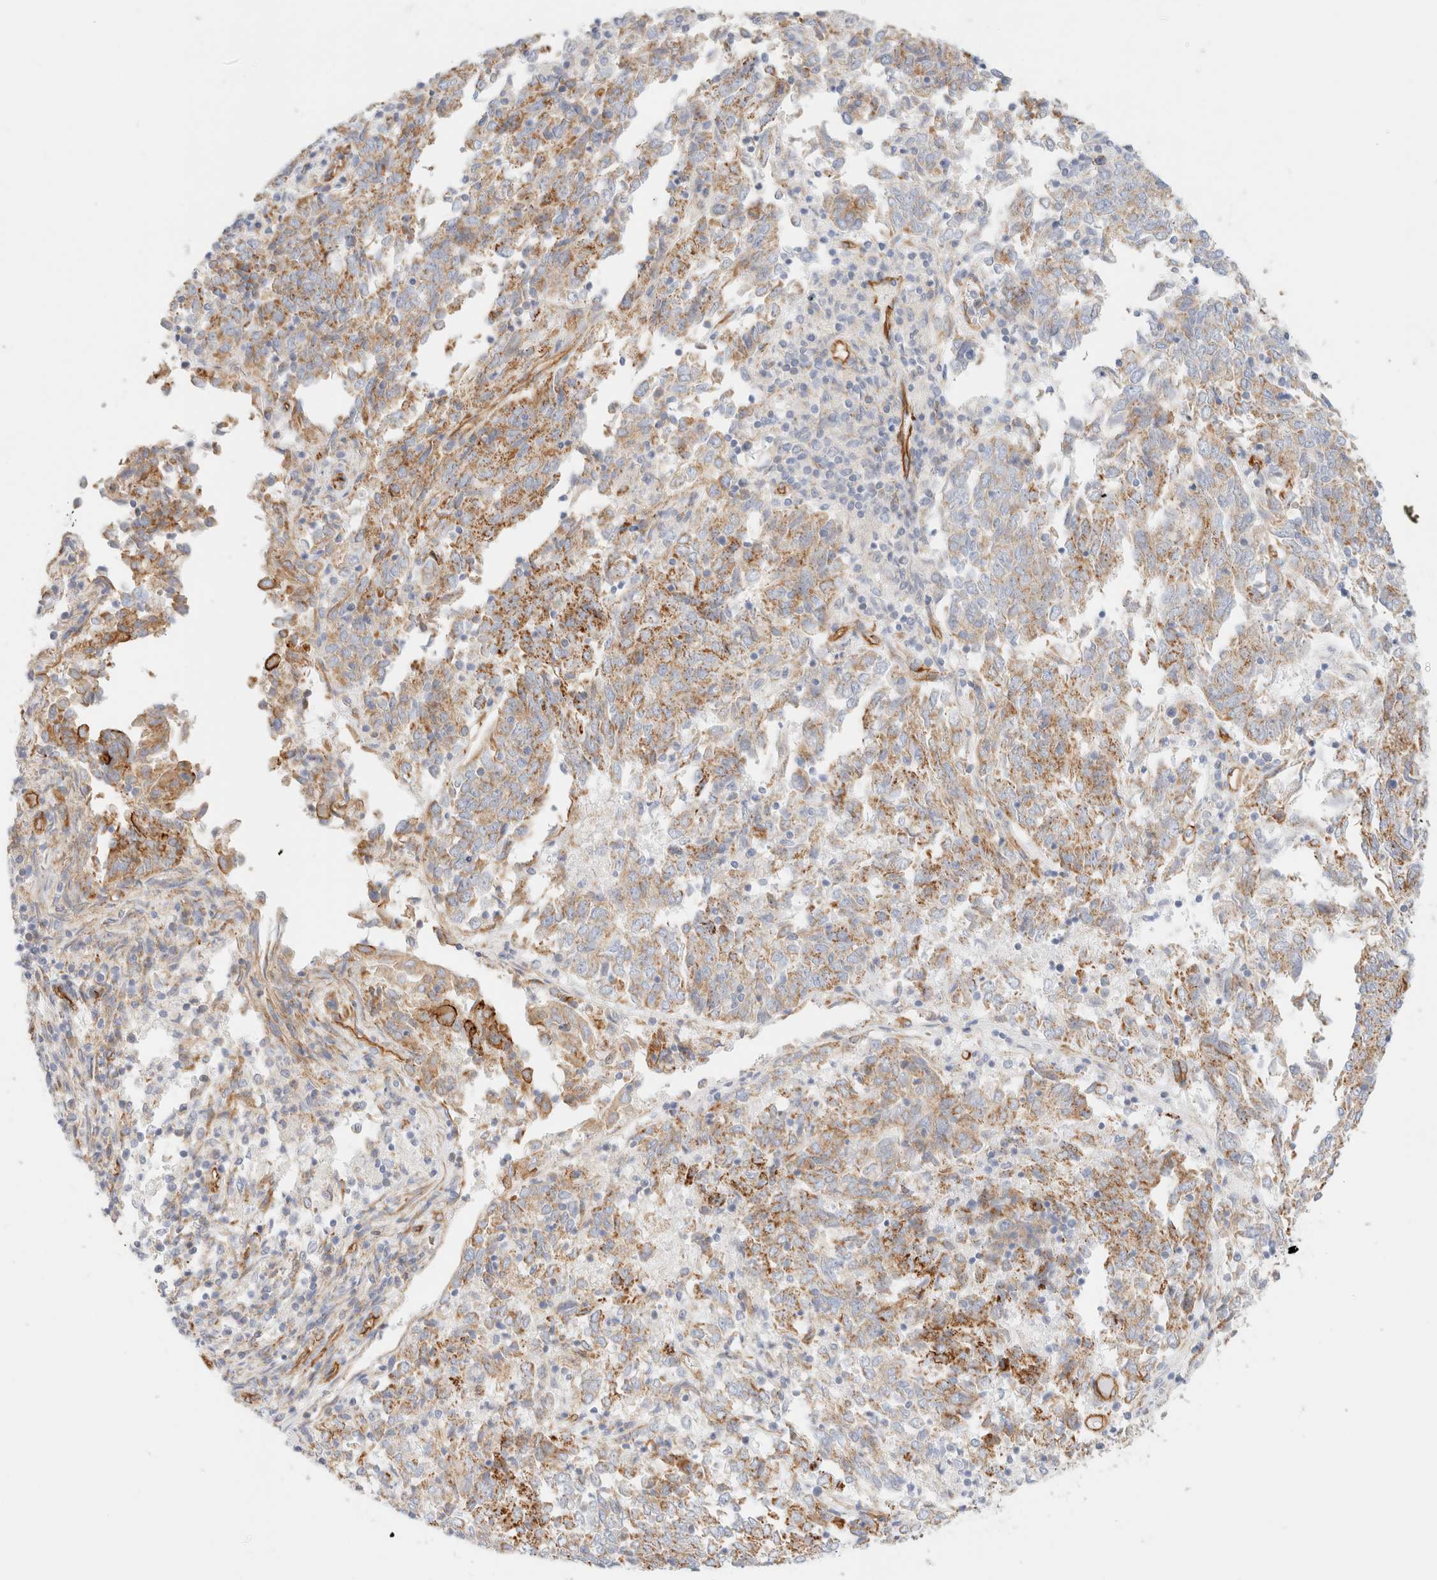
{"staining": {"intensity": "moderate", "quantity": ">75%", "location": "cytoplasmic/membranous"}, "tissue": "endometrial cancer", "cell_type": "Tumor cells", "image_type": "cancer", "snomed": [{"axis": "morphology", "description": "Adenocarcinoma, NOS"}, {"axis": "topography", "description": "Endometrium"}], "caption": "The image reveals immunohistochemical staining of endometrial adenocarcinoma. There is moderate cytoplasmic/membranous positivity is present in approximately >75% of tumor cells.", "gene": "CYB5R4", "patient": {"sex": "female", "age": 80}}